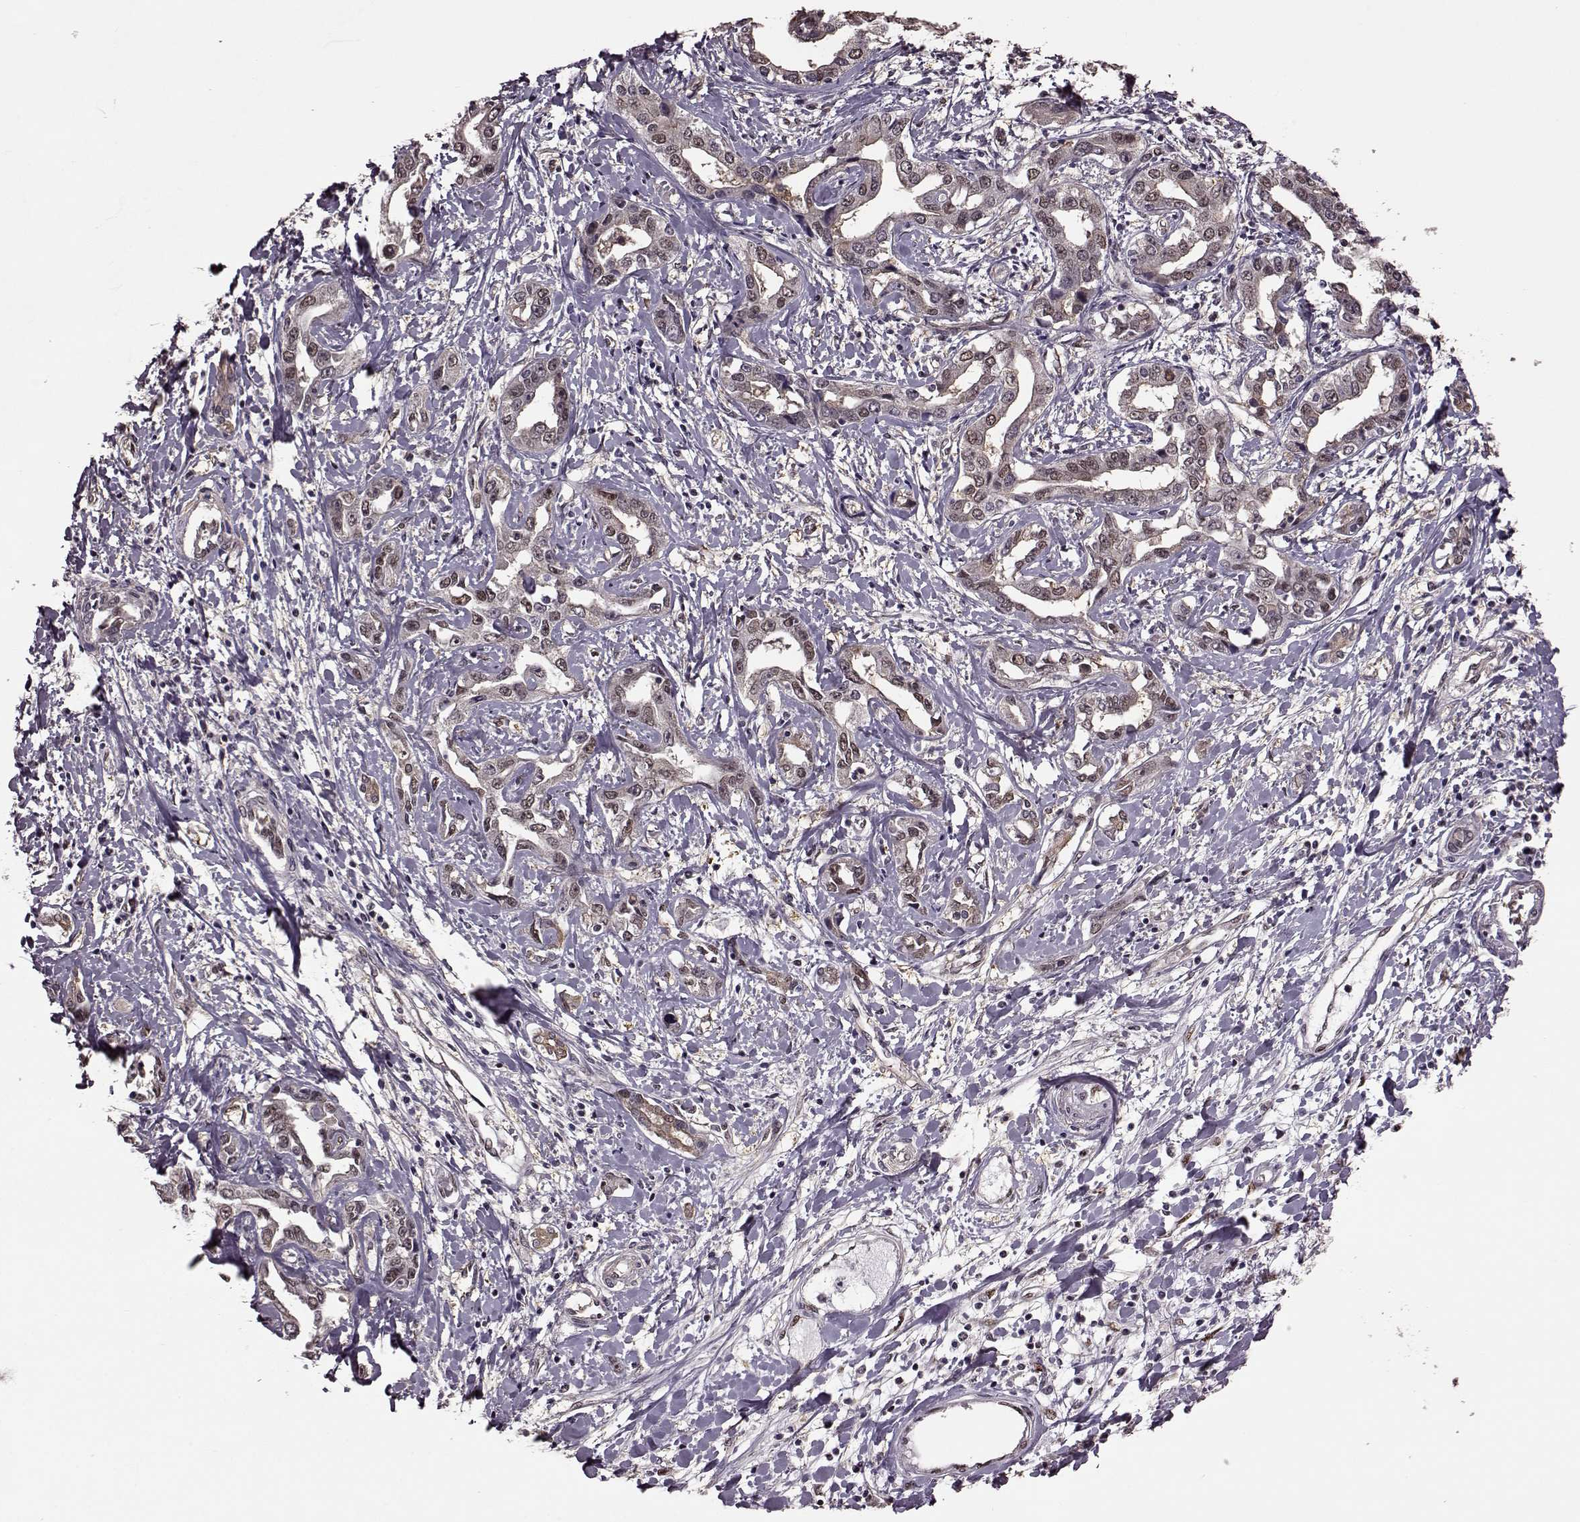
{"staining": {"intensity": "weak", "quantity": ">75%", "location": "nuclear"}, "tissue": "liver cancer", "cell_type": "Tumor cells", "image_type": "cancer", "snomed": [{"axis": "morphology", "description": "Cholangiocarcinoma"}, {"axis": "topography", "description": "Liver"}], "caption": "Liver cancer stained with a brown dye displays weak nuclear positive staining in approximately >75% of tumor cells.", "gene": "FTO", "patient": {"sex": "male", "age": 59}}